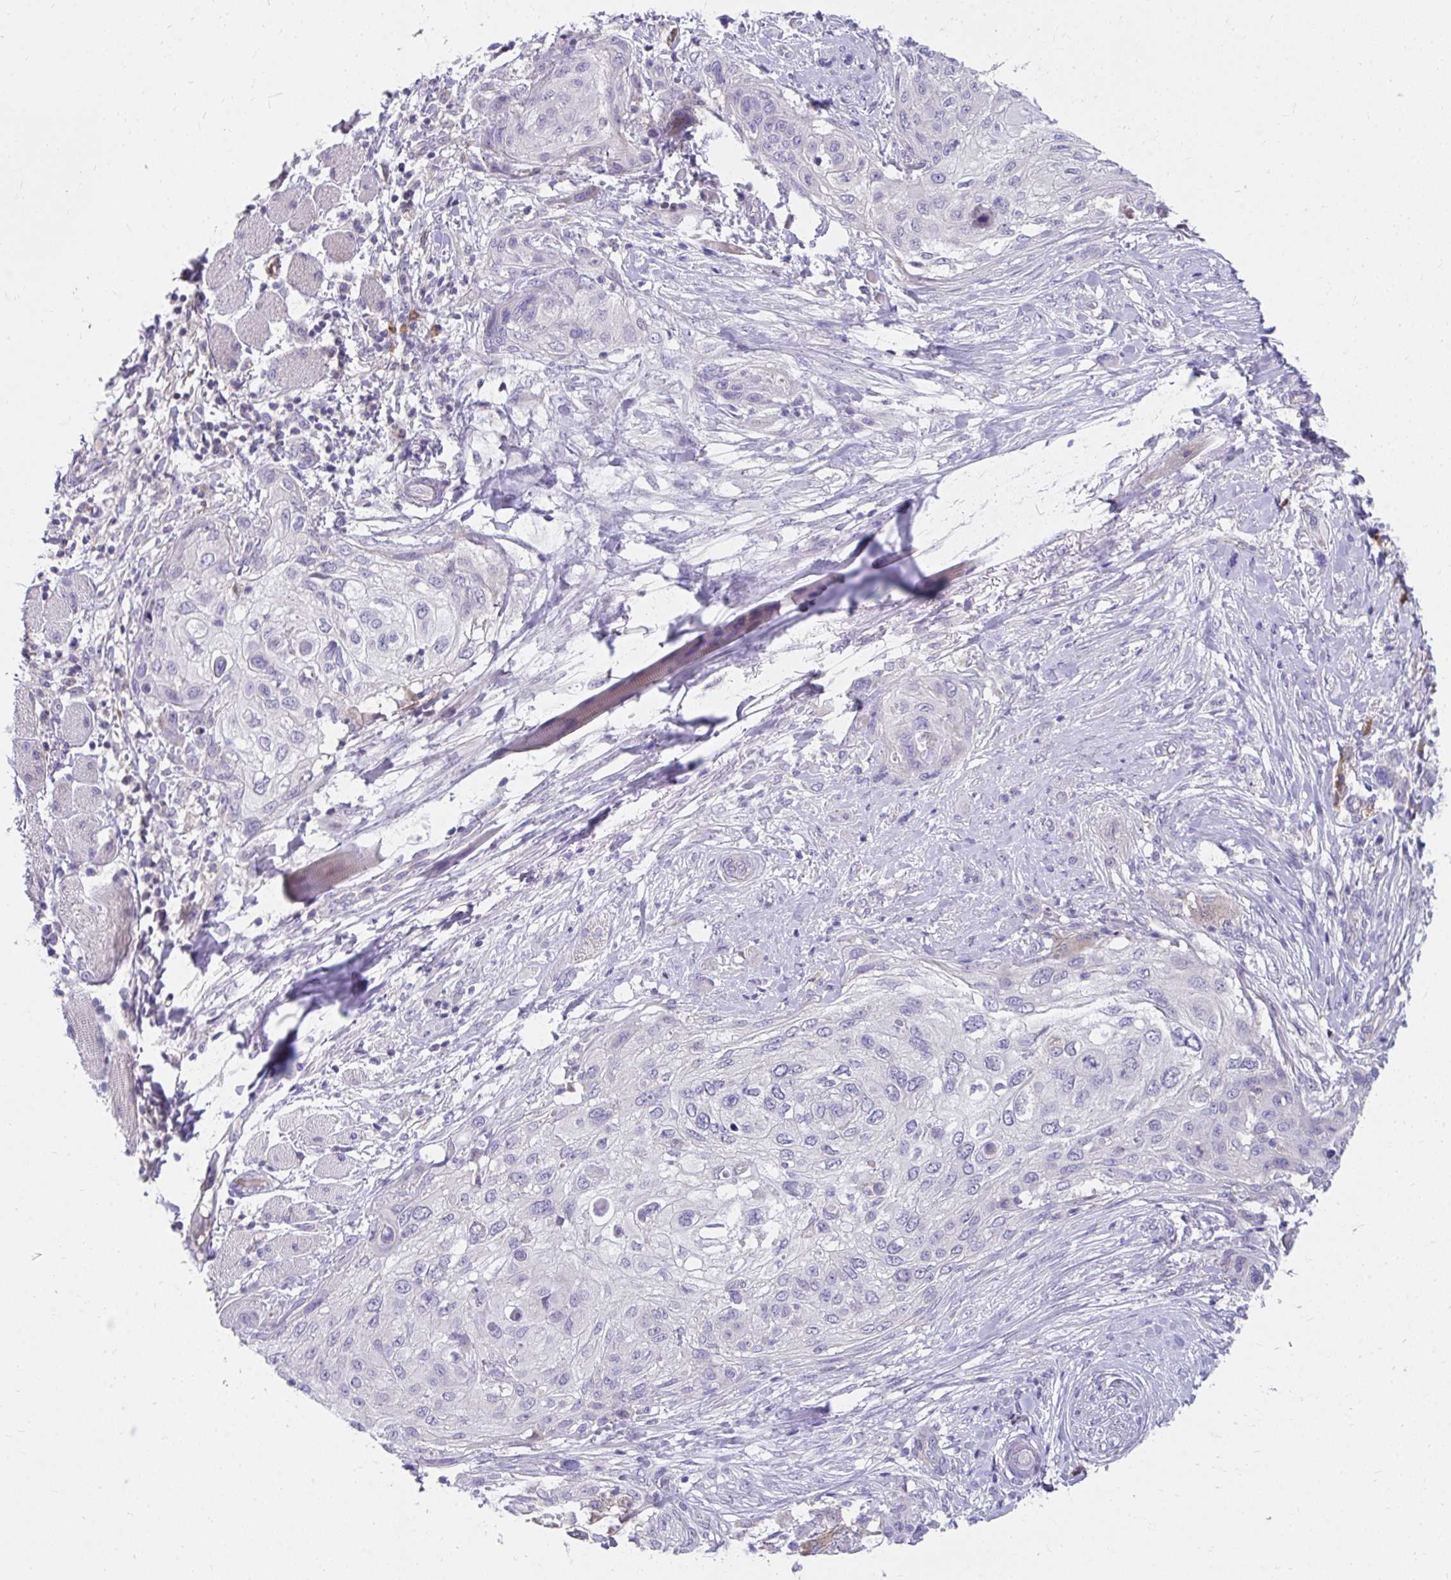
{"staining": {"intensity": "negative", "quantity": "none", "location": "none"}, "tissue": "skin cancer", "cell_type": "Tumor cells", "image_type": "cancer", "snomed": [{"axis": "morphology", "description": "Squamous cell carcinoma, NOS"}, {"axis": "topography", "description": "Skin"}], "caption": "An immunohistochemistry histopathology image of skin squamous cell carcinoma is shown. There is no staining in tumor cells of skin squamous cell carcinoma.", "gene": "SLAMF7", "patient": {"sex": "female", "age": 87}}